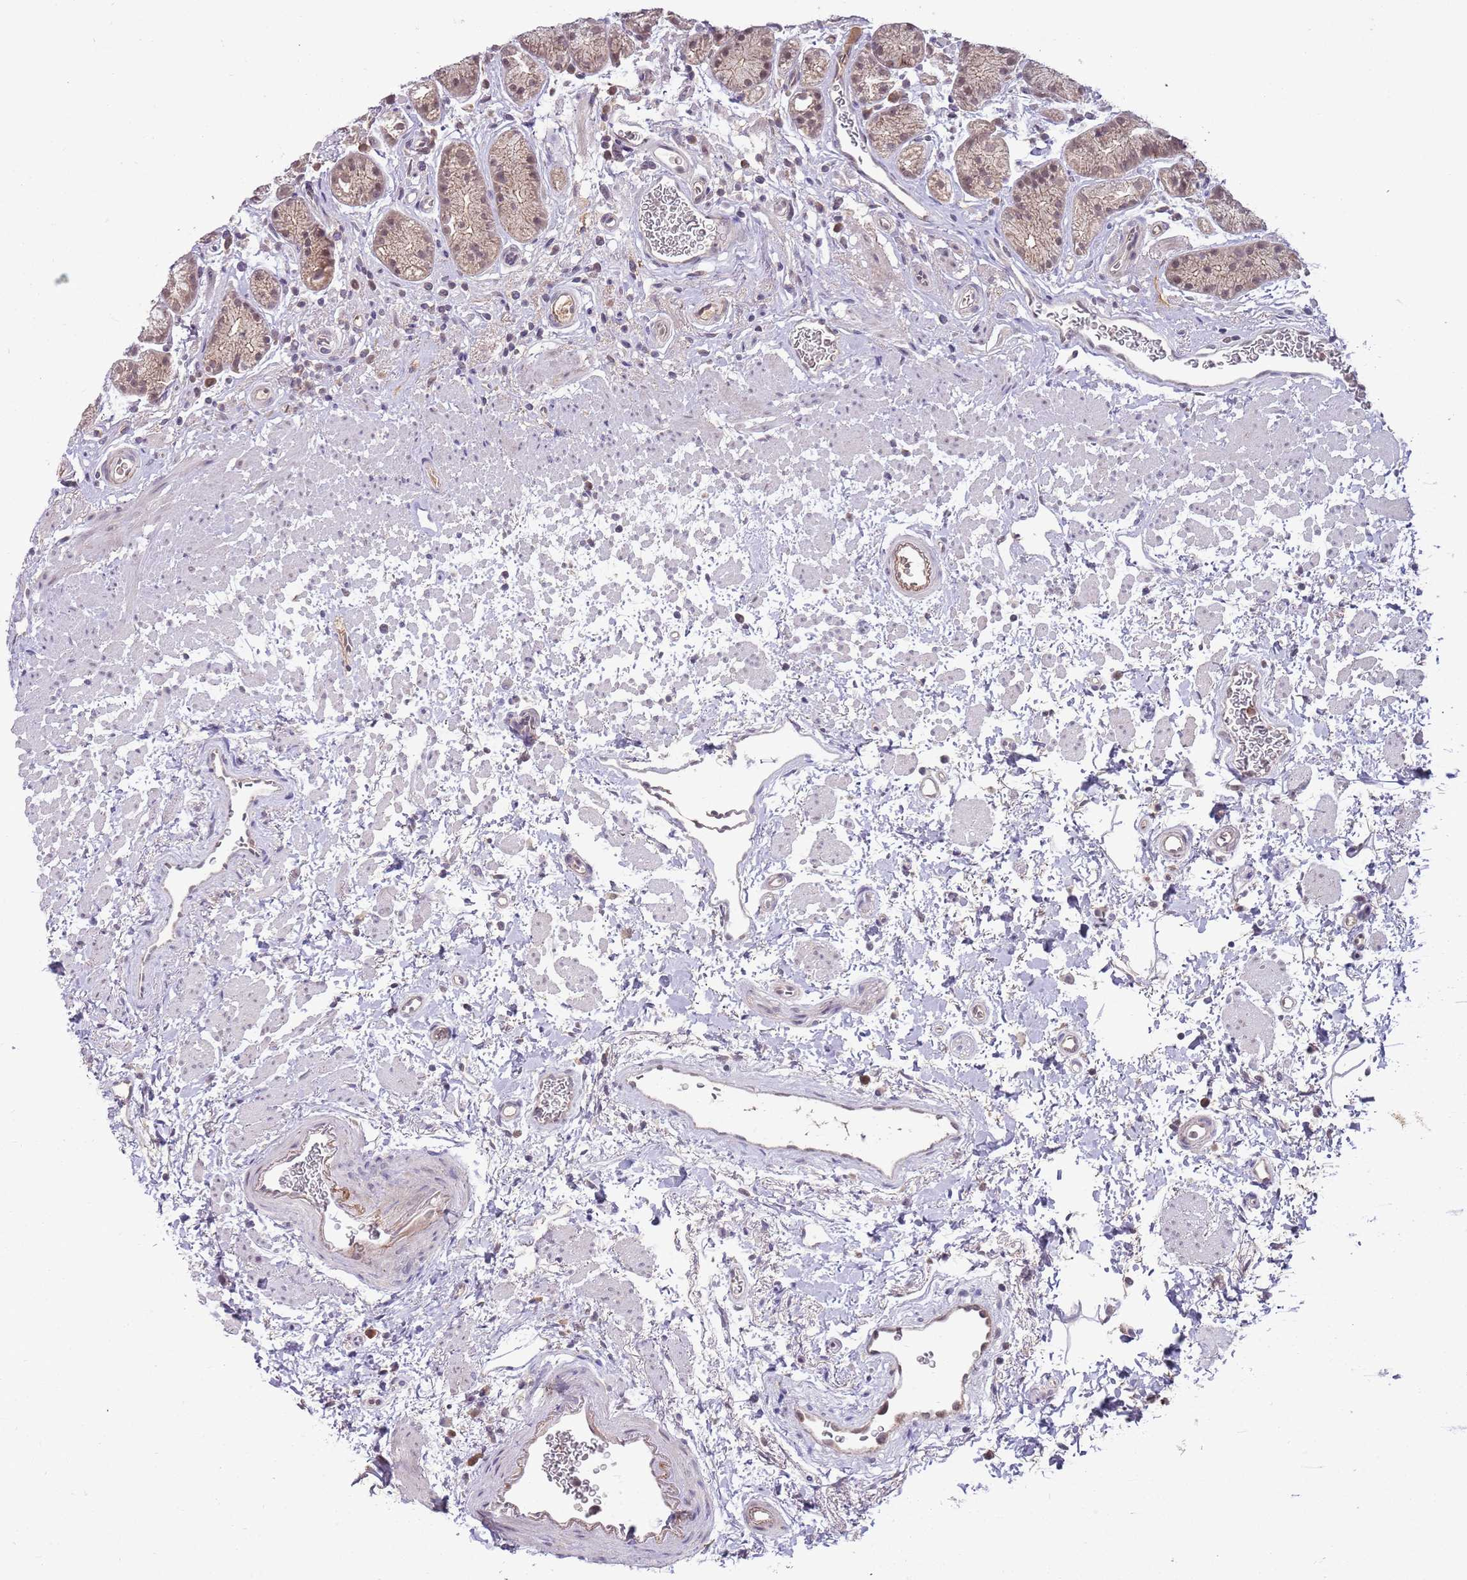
{"staining": {"intensity": "moderate", "quantity": "25%-75%", "location": "cytoplasmic/membranous,nuclear"}, "tissue": "stomach", "cell_type": "Glandular cells", "image_type": "normal", "snomed": [{"axis": "morphology", "description": "Normal tissue, NOS"}, {"axis": "topography", "description": "Stomach"}], "caption": "A photomicrograph showing moderate cytoplasmic/membranous,nuclear positivity in approximately 25%-75% of glandular cells in benign stomach, as visualized by brown immunohistochemical staining.", "gene": "NBPF4", "patient": {"sex": "male", "age": 63}}